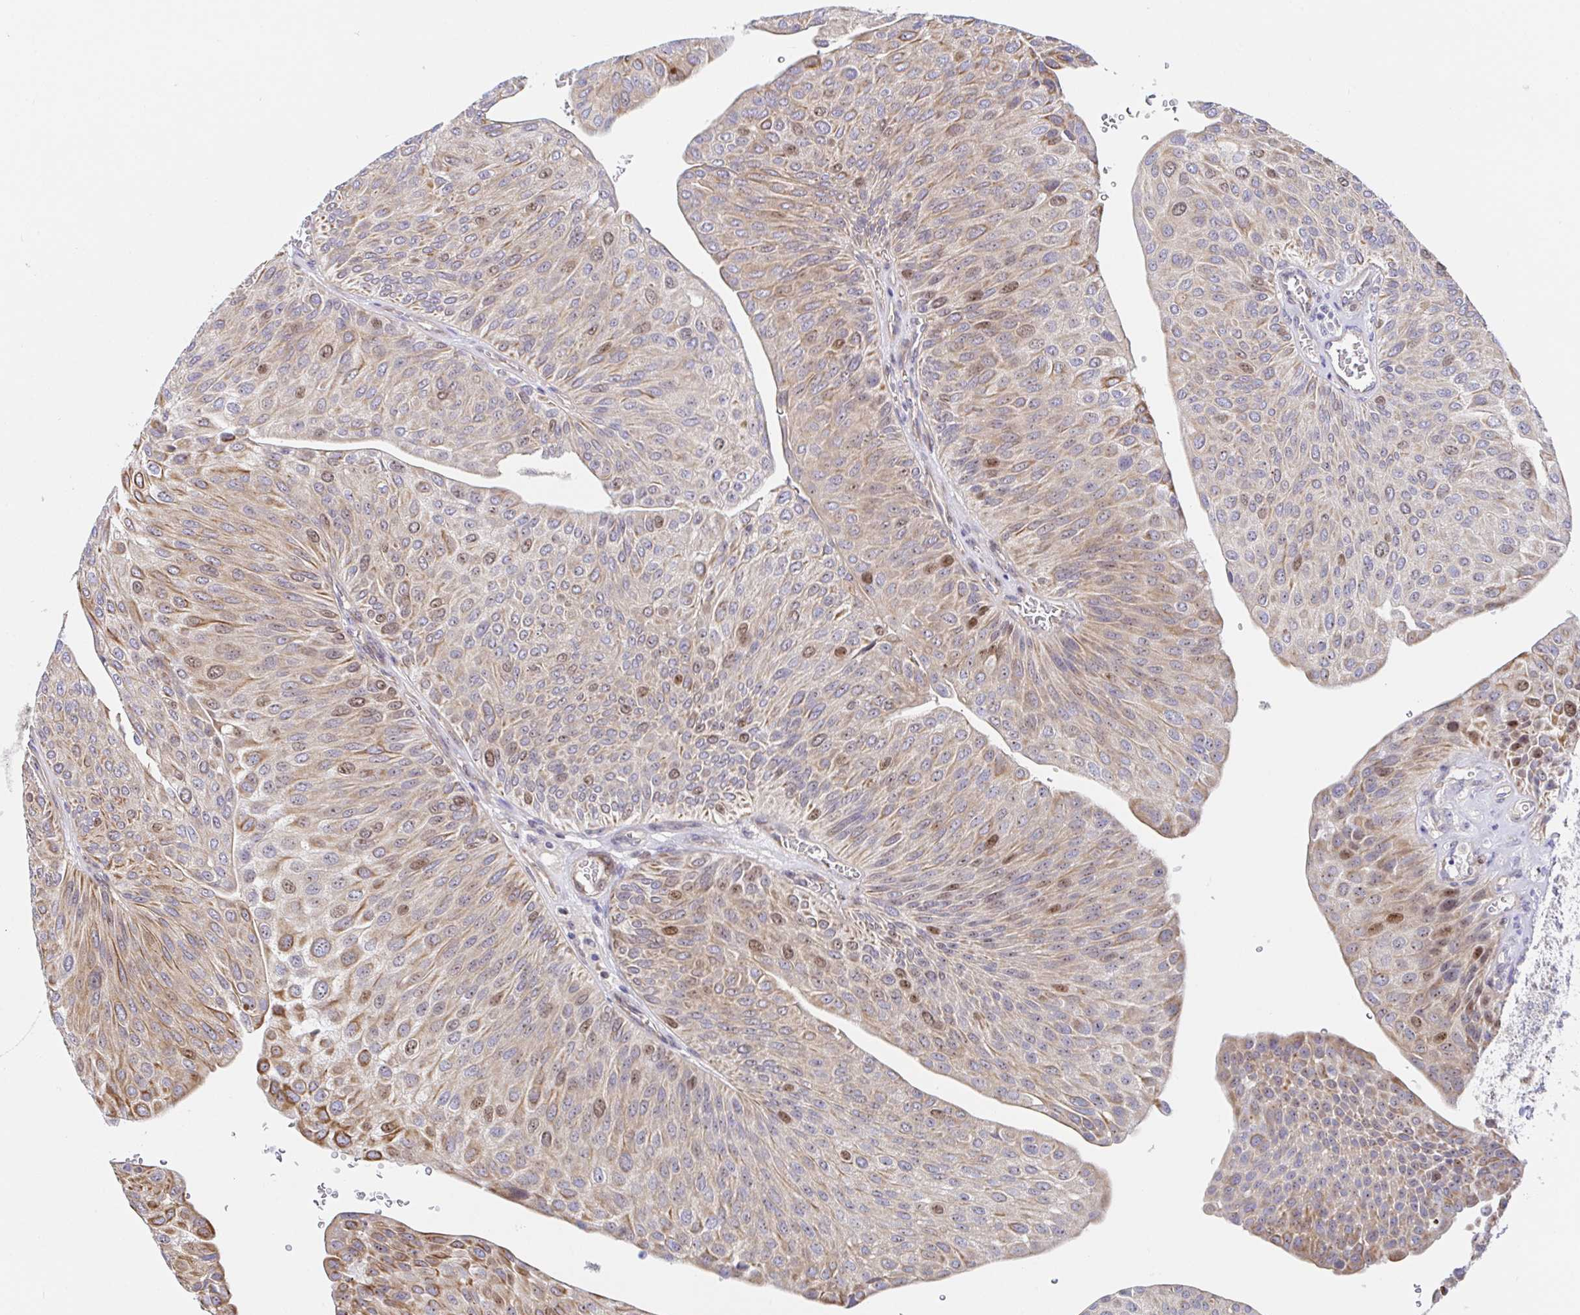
{"staining": {"intensity": "weak", "quantity": ">75%", "location": "cytoplasmic/membranous,nuclear"}, "tissue": "urothelial cancer", "cell_type": "Tumor cells", "image_type": "cancer", "snomed": [{"axis": "morphology", "description": "Urothelial carcinoma, NOS"}, {"axis": "topography", "description": "Urinary bladder"}], "caption": "Immunohistochemical staining of transitional cell carcinoma displays low levels of weak cytoplasmic/membranous and nuclear protein staining in approximately >75% of tumor cells. The protein is shown in brown color, while the nuclei are stained blue.", "gene": "TIMELESS", "patient": {"sex": "male", "age": 67}}